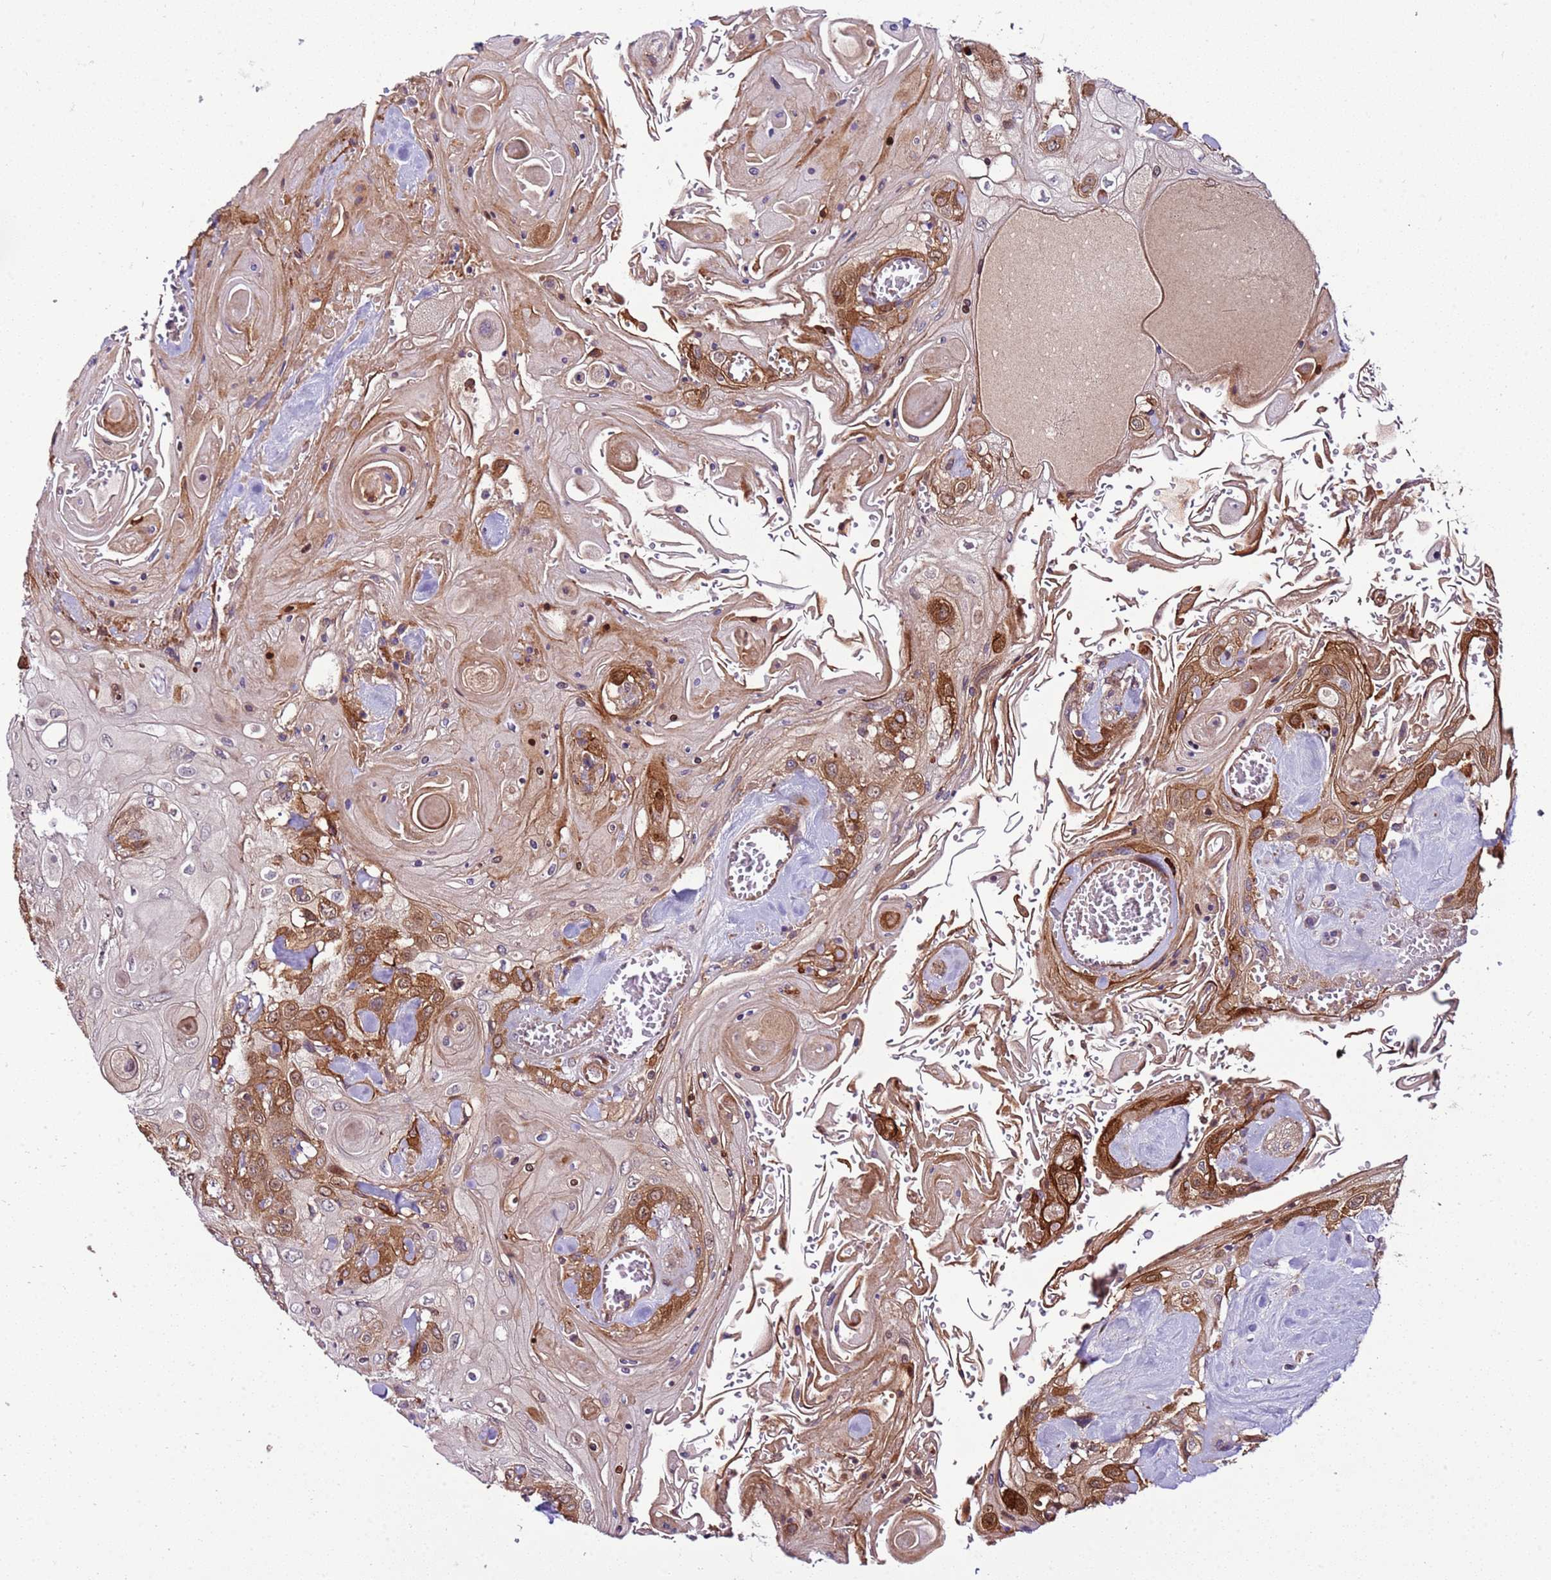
{"staining": {"intensity": "strong", "quantity": ">75%", "location": "cytoplasmic/membranous"}, "tissue": "head and neck cancer", "cell_type": "Tumor cells", "image_type": "cancer", "snomed": [{"axis": "morphology", "description": "Squamous cell carcinoma, NOS"}, {"axis": "topography", "description": "Head-Neck"}], "caption": "Immunohistochemical staining of squamous cell carcinoma (head and neck) displays high levels of strong cytoplasmic/membranous protein positivity in about >75% of tumor cells.", "gene": "ZNF624", "patient": {"sex": "female", "age": 43}}